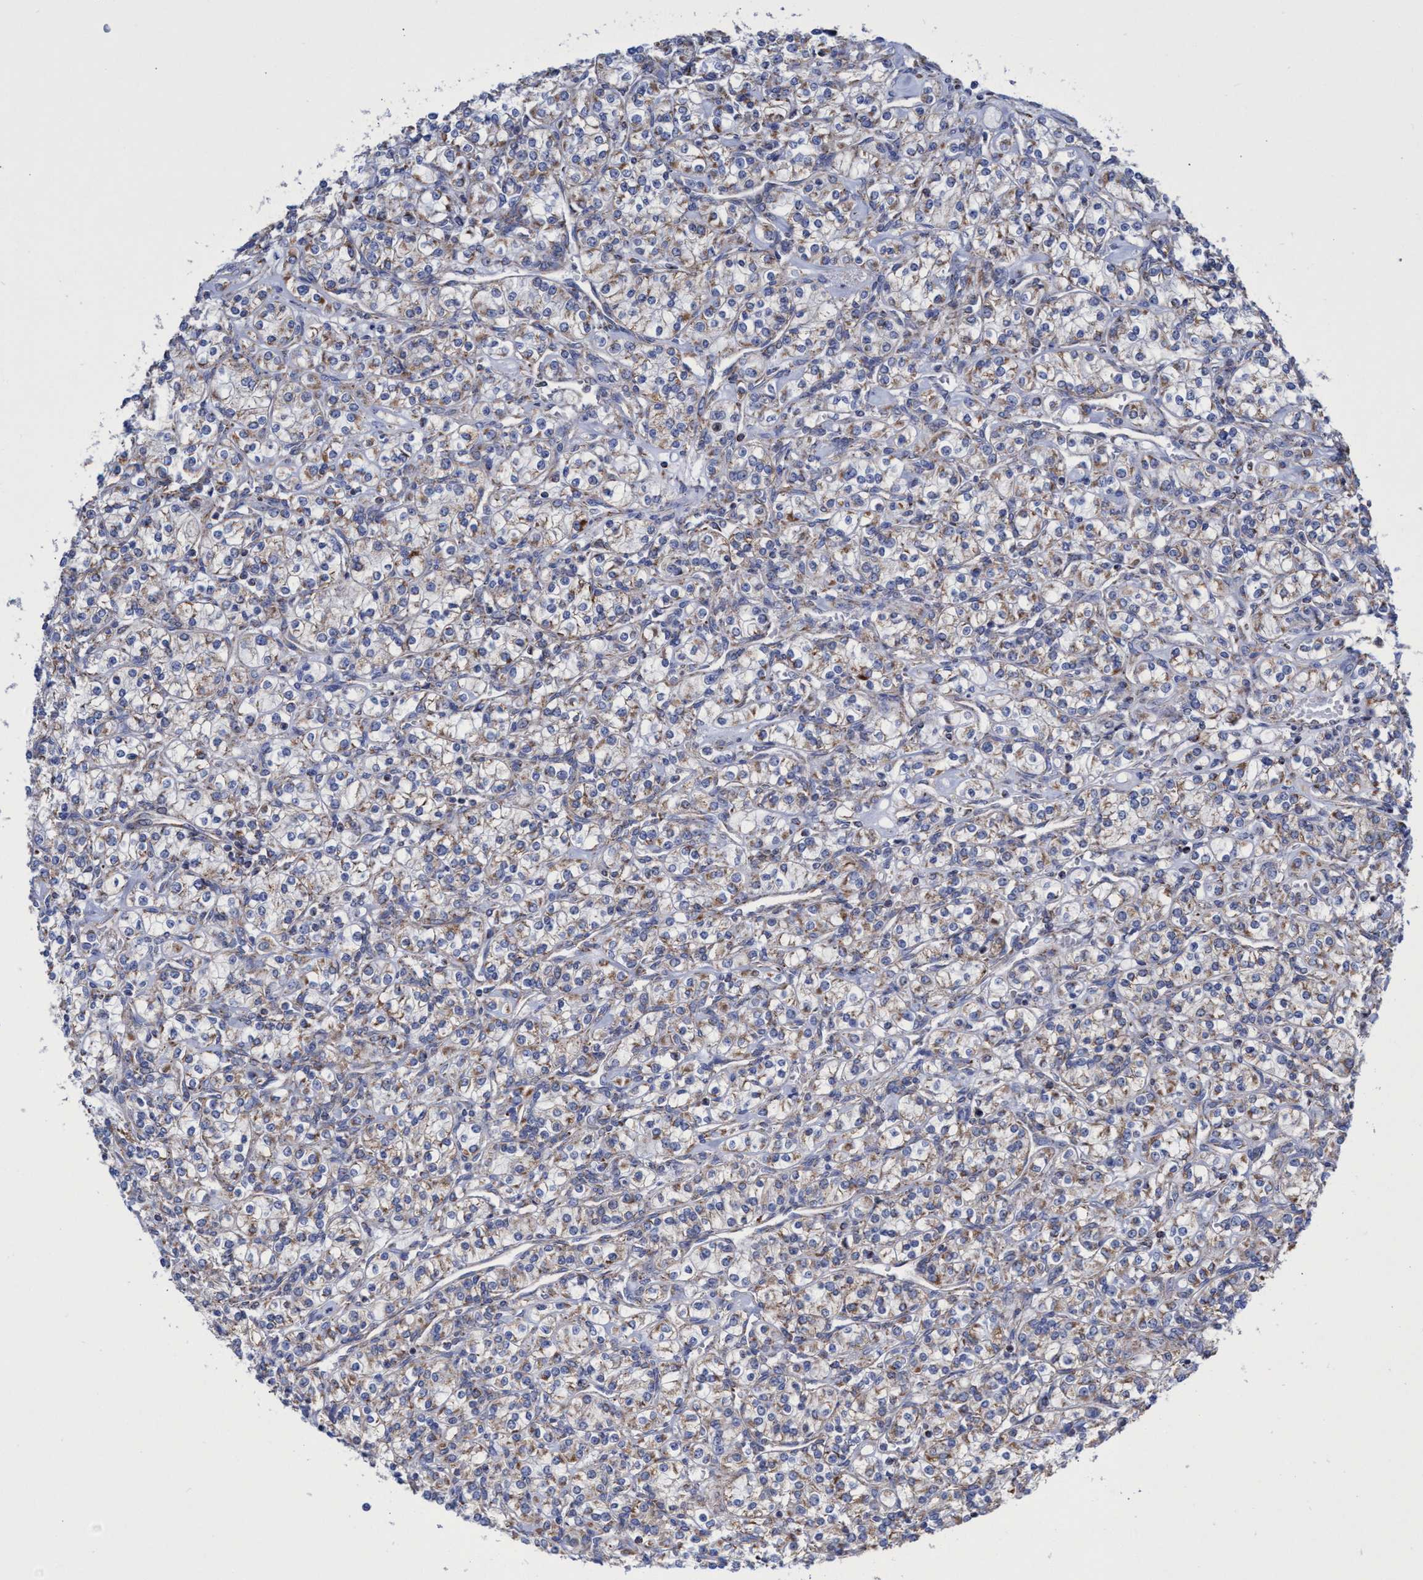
{"staining": {"intensity": "moderate", "quantity": "25%-75%", "location": "cytoplasmic/membranous"}, "tissue": "renal cancer", "cell_type": "Tumor cells", "image_type": "cancer", "snomed": [{"axis": "morphology", "description": "Adenocarcinoma, NOS"}, {"axis": "topography", "description": "Kidney"}], "caption": "Renal adenocarcinoma stained with immunohistochemistry (IHC) shows moderate cytoplasmic/membranous staining in approximately 25%-75% of tumor cells.", "gene": "ZNF750", "patient": {"sex": "male", "age": 77}}